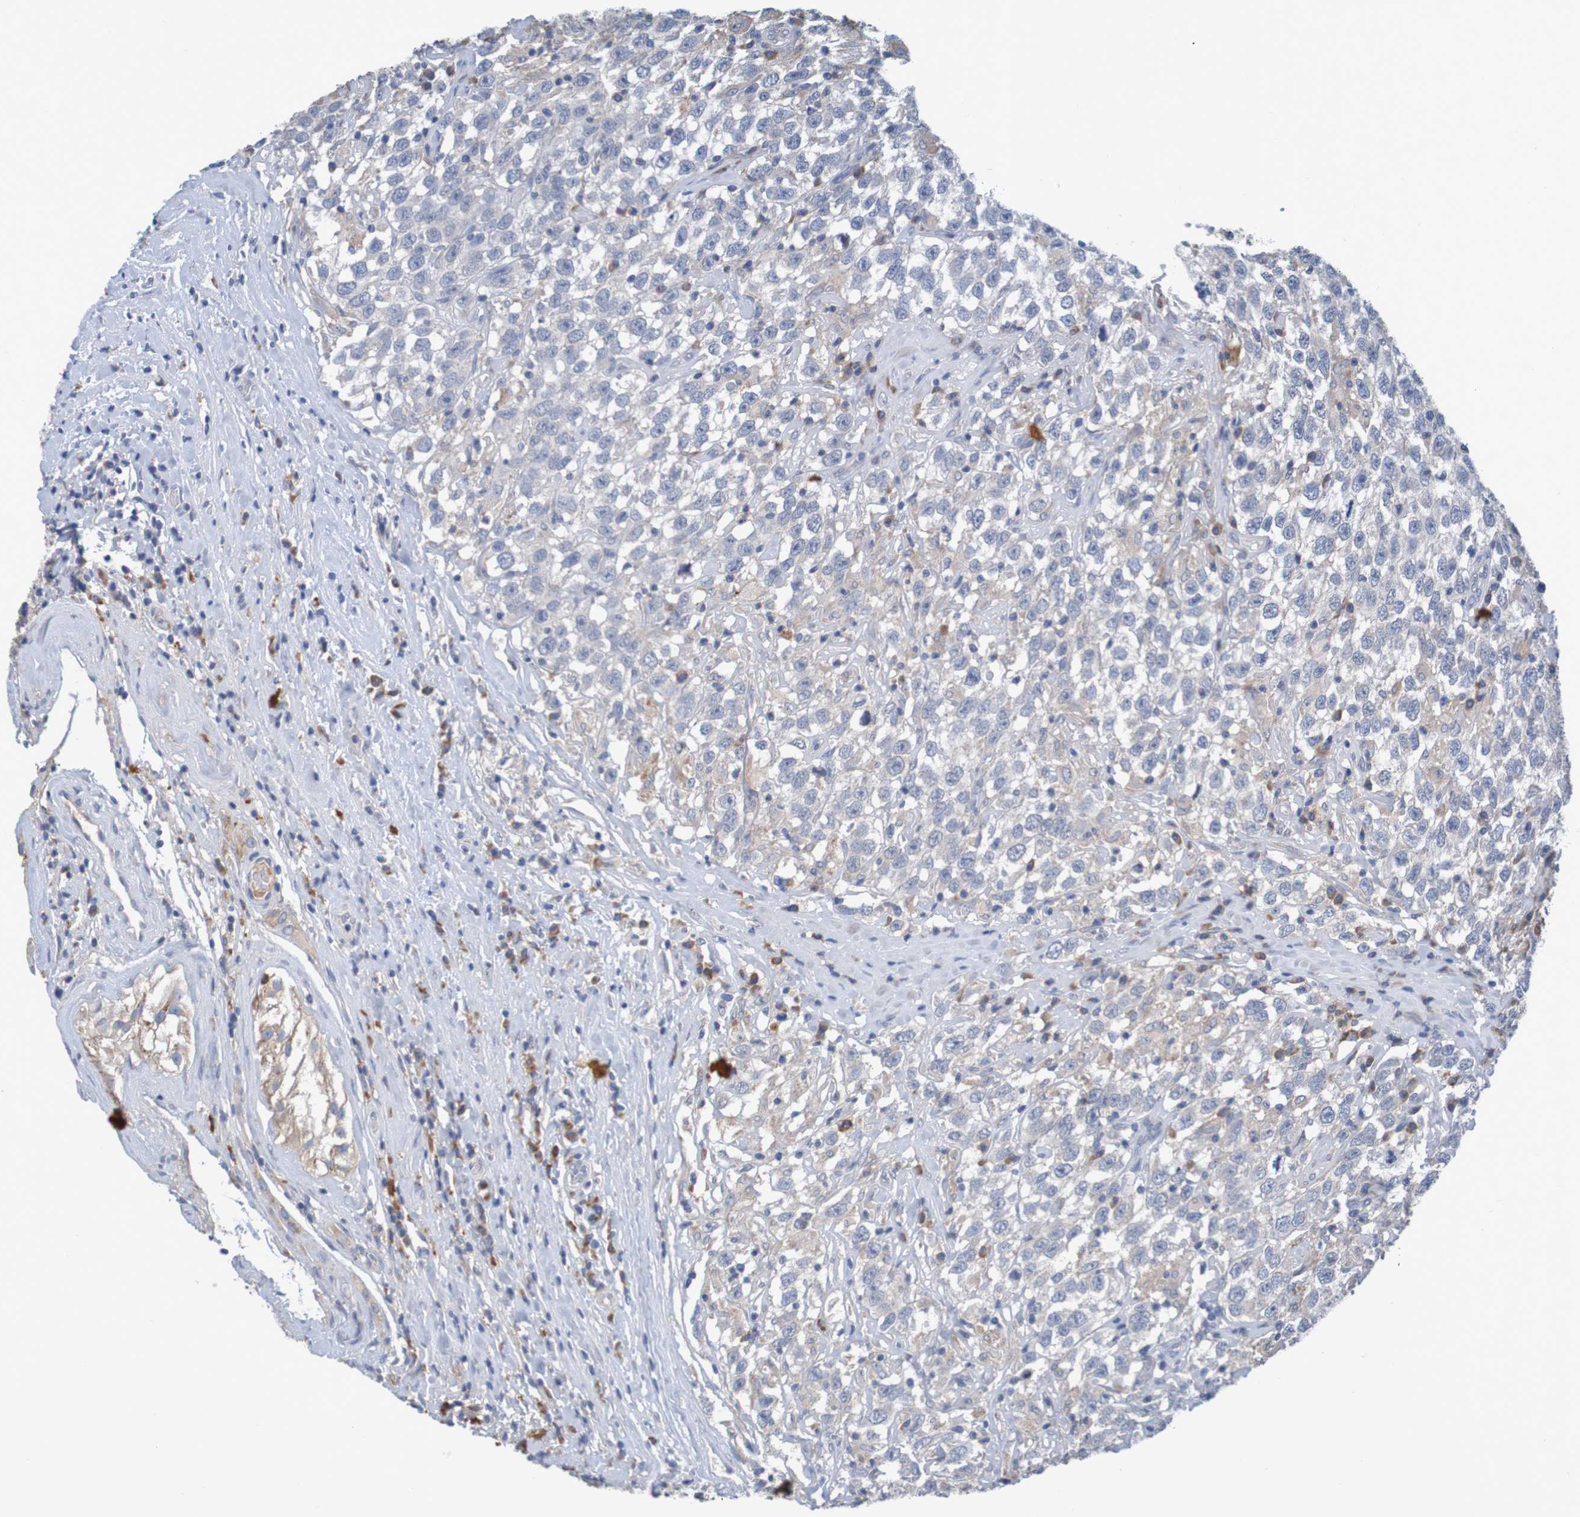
{"staining": {"intensity": "weak", "quantity": ">75%", "location": "cytoplasmic/membranous"}, "tissue": "testis cancer", "cell_type": "Tumor cells", "image_type": "cancer", "snomed": [{"axis": "morphology", "description": "Seminoma, NOS"}, {"axis": "topography", "description": "Testis"}], "caption": "A low amount of weak cytoplasmic/membranous positivity is appreciated in approximately >75% of tumor cells in testis cancer (seminoma) tissue.", "gene": "LTA", "patient": {"sex": "male", "age": 41}}